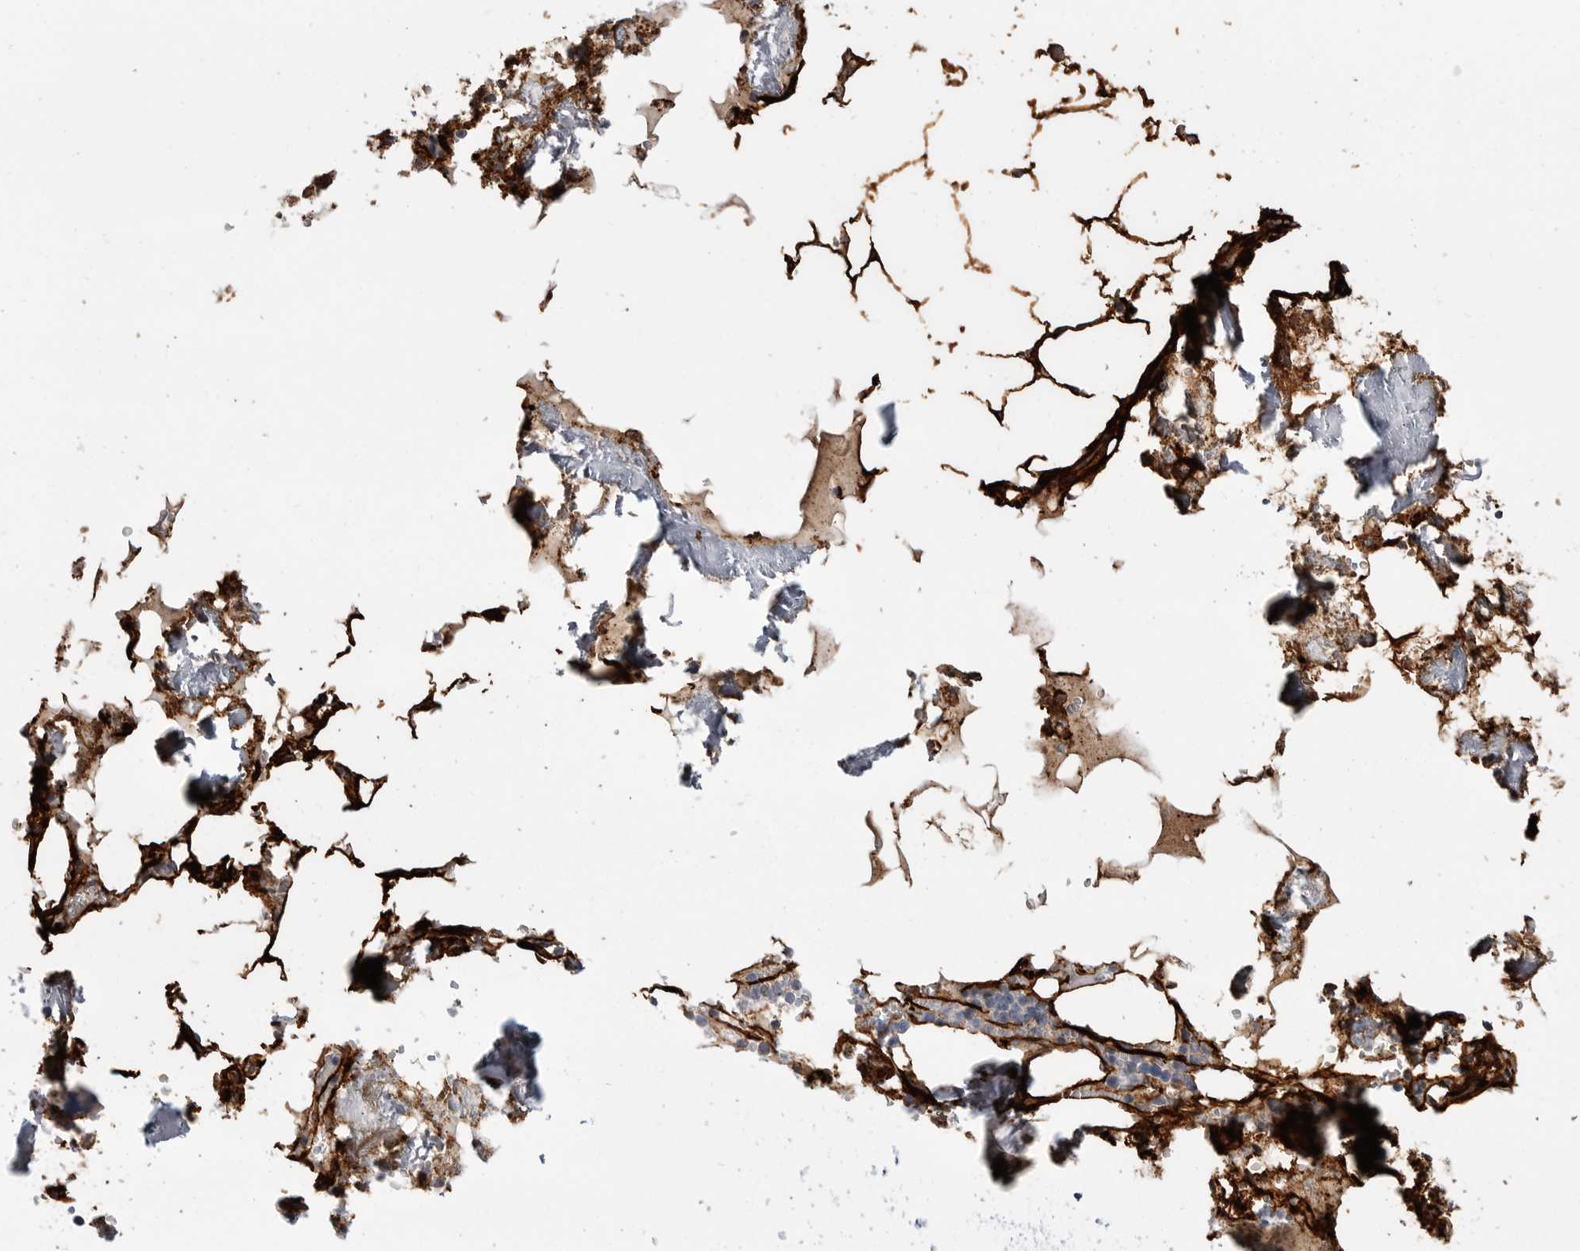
{"staining": {"intensity": "negative", "quantity": "none", "location": "none"}, "tissue": "bone marrow", "cell_type": "Hematopoietic cells", "image_type": "normal", "snomed": [{"axis": "morphology", "description": "Normal tissue, NOS"}, {"axis": "topography", "description": "Bone marrow"}], "caption": "Normal bone marrow was stained to show a protein in brown. There is no significant expression in hematopoietic cells. (DAB IHC, high magnification).", "gene": "AOC3", "patient": {"sex": "male", "age": 70}}